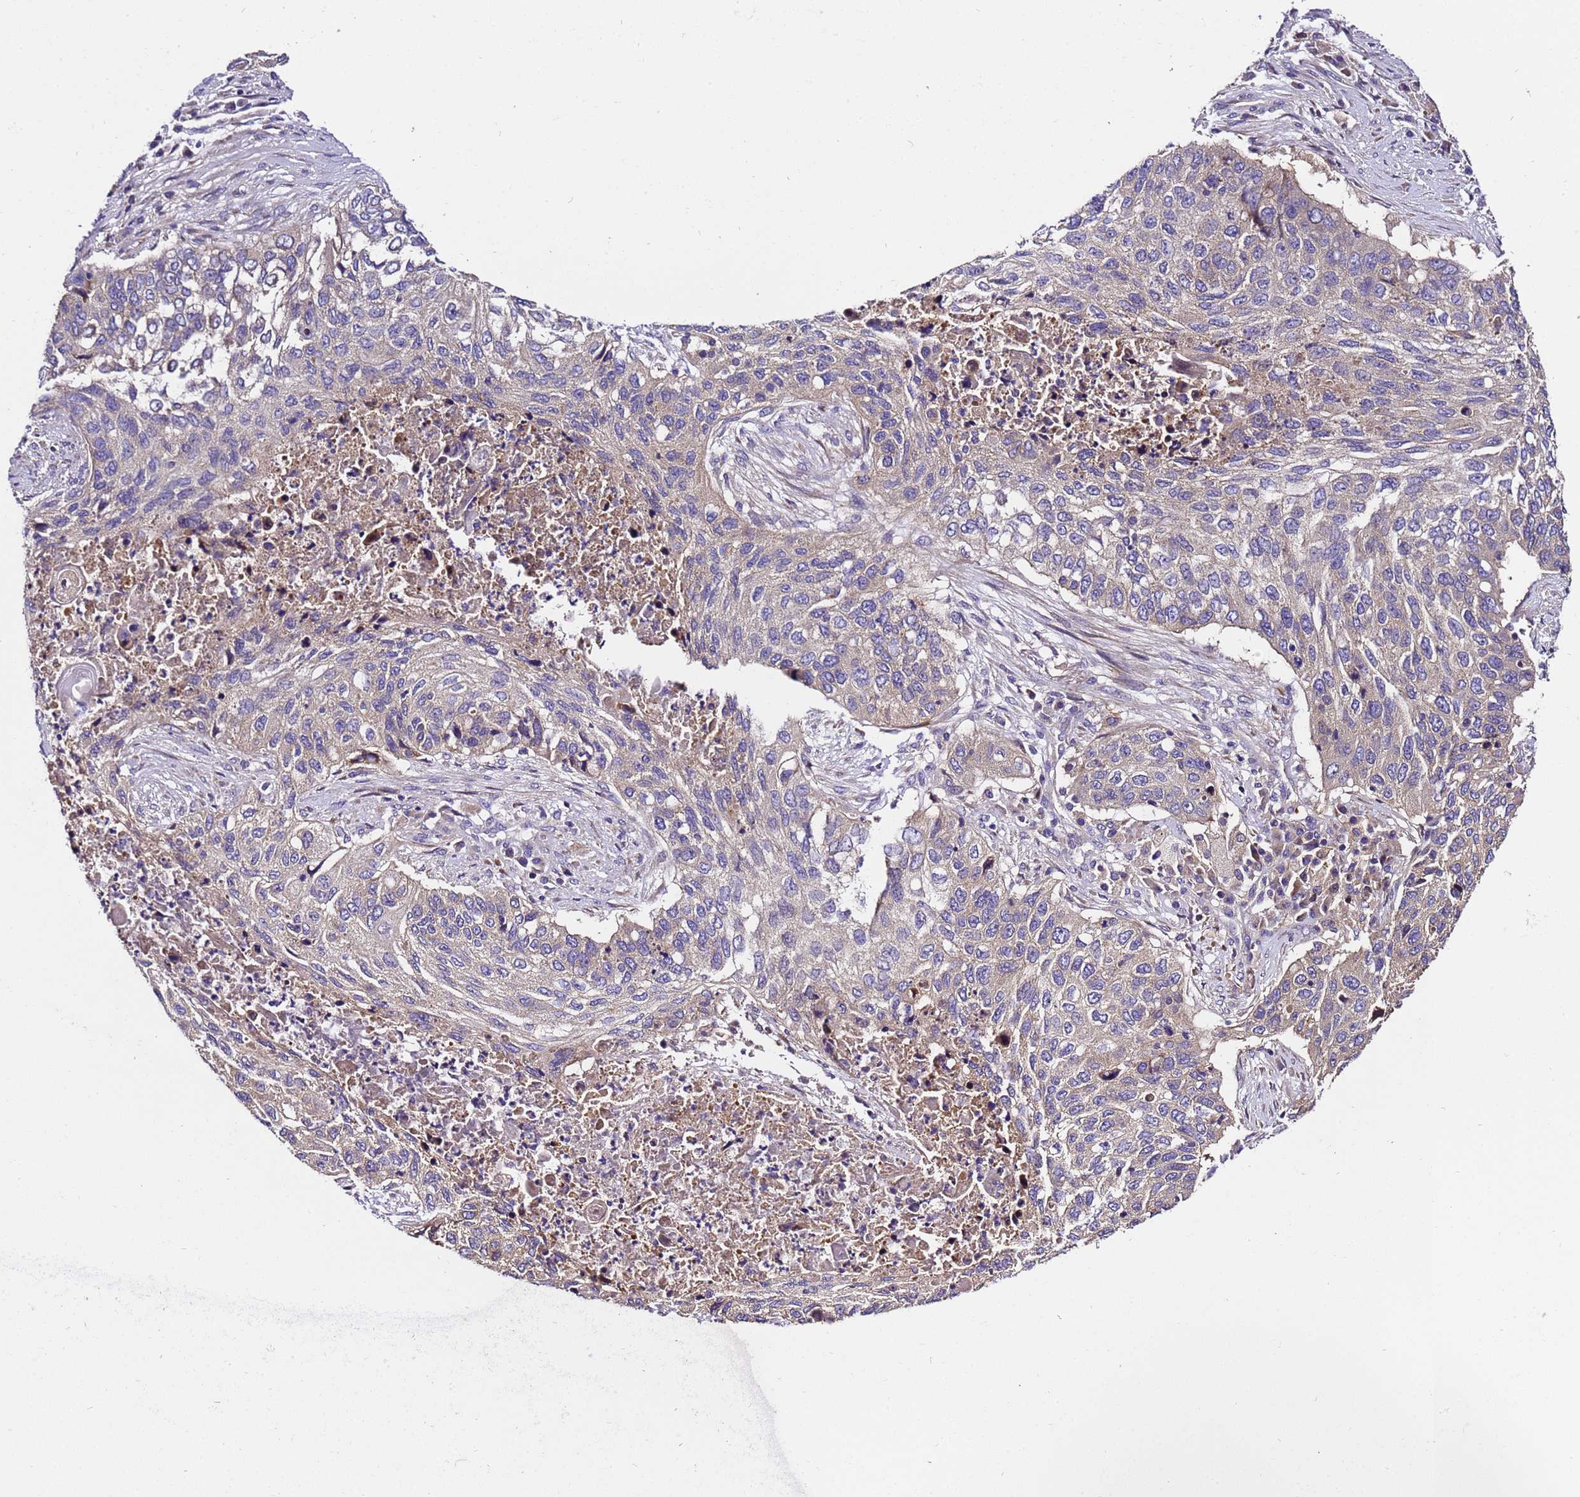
{"staining": {"intensity": "weak", "quantity": "<25%", "location": "cytoplasmic/membranous"}, "tissue": "lung cancer", "cell_type": "Tumor cells", "image_type": "cancer", "snomed": [{"axis": "morphology", "description": "Squamous cell carcinoma, NOS"}, {"axis": "topography", "description": "Lung"}], "caption": "A micrograph of human lung cancer is negative for staining in tumor cells.", "gene": "ZNF417", "patient": {"sex": "female", "age": 63}}